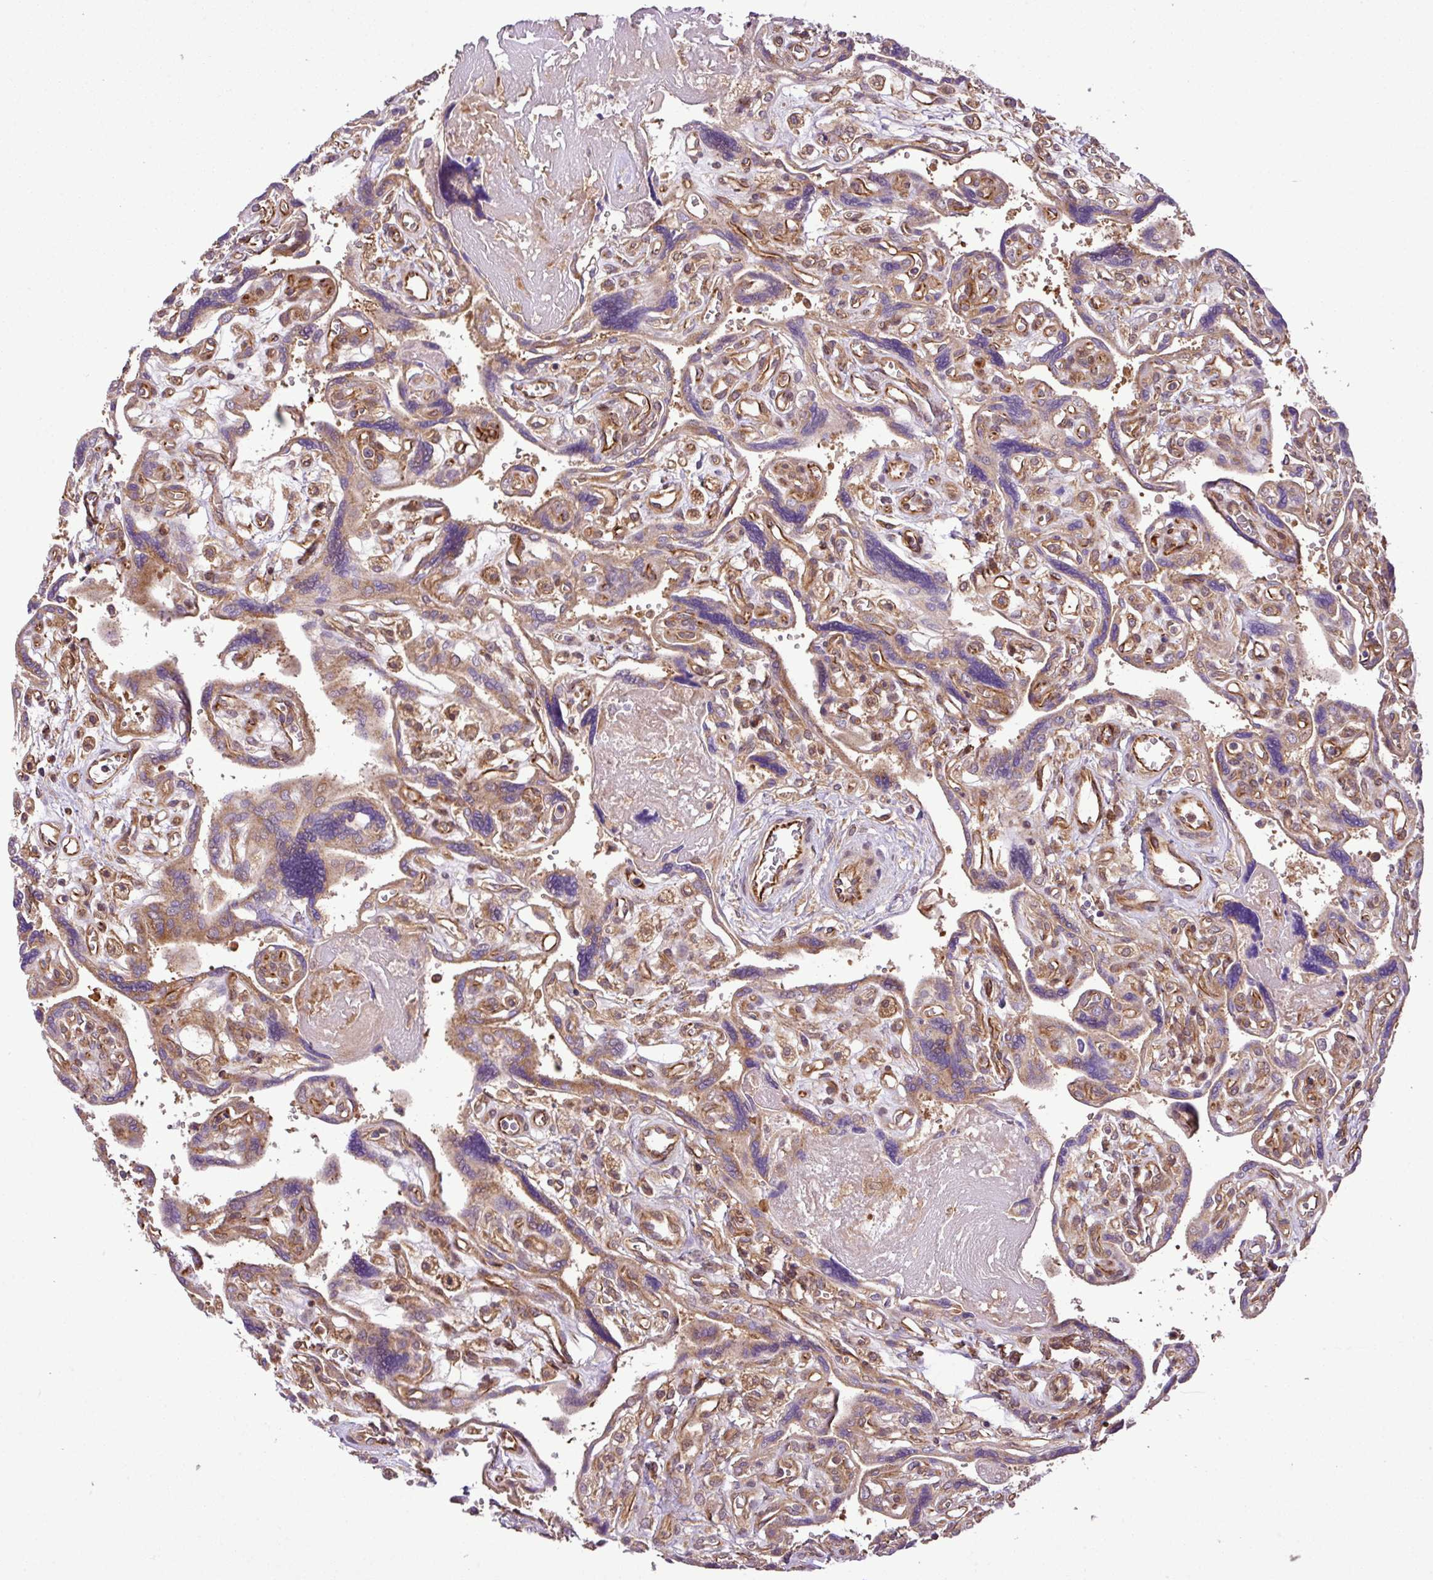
{"staining": {"intensity": "moderate", "quantity": ">75%", "location": "cytoplasmic/membranous"}, "tissue": "placenta", "cell_type": "Trophoblastic cells", "image_type": "normal", "snomed": [{"axis": "morphology", "description": "Normal tissue, NOS"}, {"axis": "topography", "description": "Placenta"}], "caption": "About >75% of trophoblastic cells in unremarkable placenta show moderate cytoplasmic/membranous protein expression as visualized by brown immunohistochemical staining.", "gene": "DLGAP4", "patient": {"sex": "female", "age": 39}}